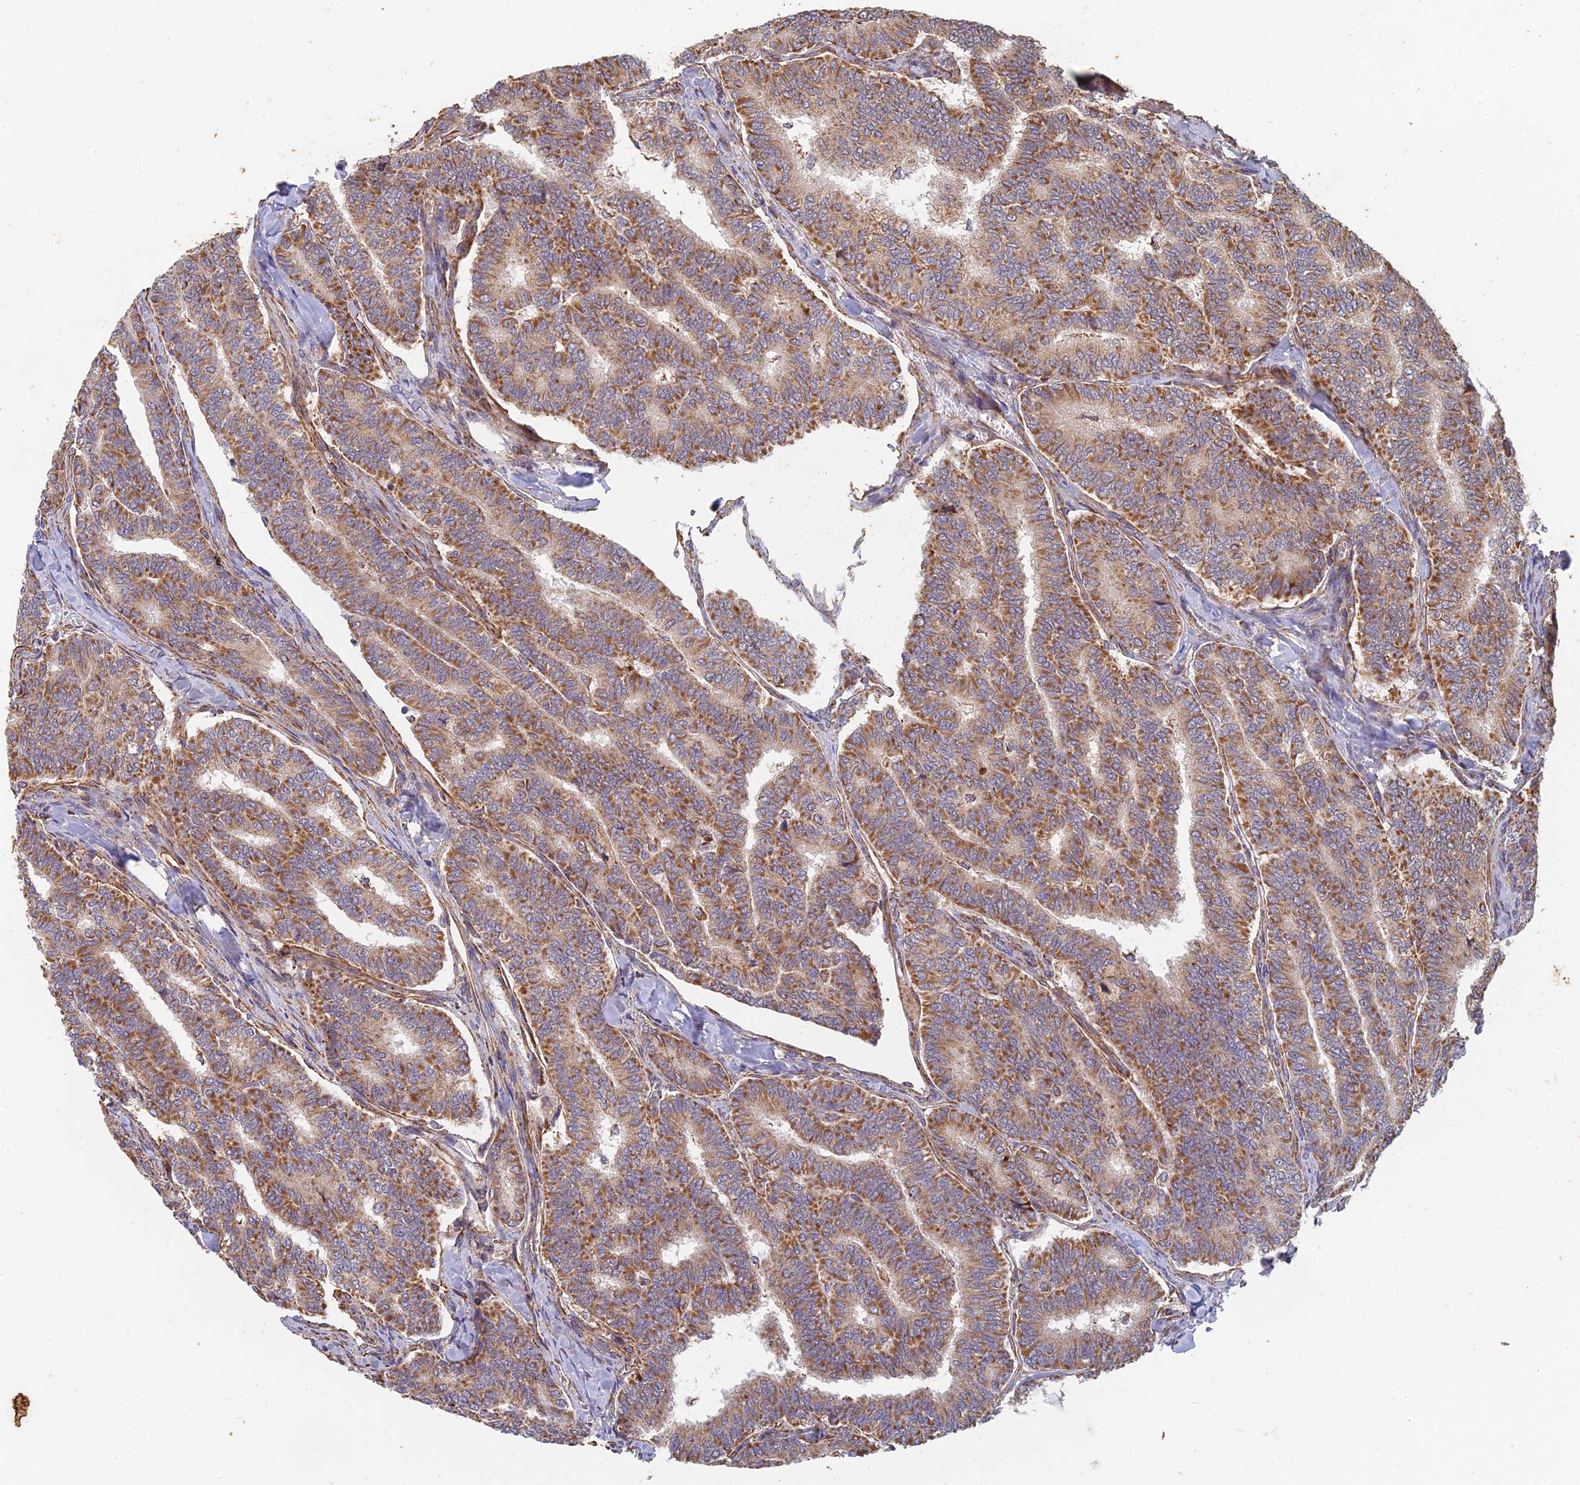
{"staining": {"intensity": "moderate", "quantity": ">75%", "location": "cytoplasmic/membranous"}, "tissue": "thyroid cancer", "cell_type": "Tumor cells", "image_type": "cancer", "snomed": [{"axis": "morphology", "description": "Papillary adenocarcinoma, NOS"}, {"axis": "topography", "description": "Thyroid gland"}], "caption": "Immunohistochemistry micrograph of neoplastic tissue: thyroid papillary adenocarcinoma stained using immunohistochemistry (IHC) displays medium levels of moderate protein expression localized specifically in the cytoplasmic/membranous of tumor cells, appearing as a cytoplasmic/membranous brown color.", "gene": "DSTYK", "patient": {"sex": "female", "age": 35}}